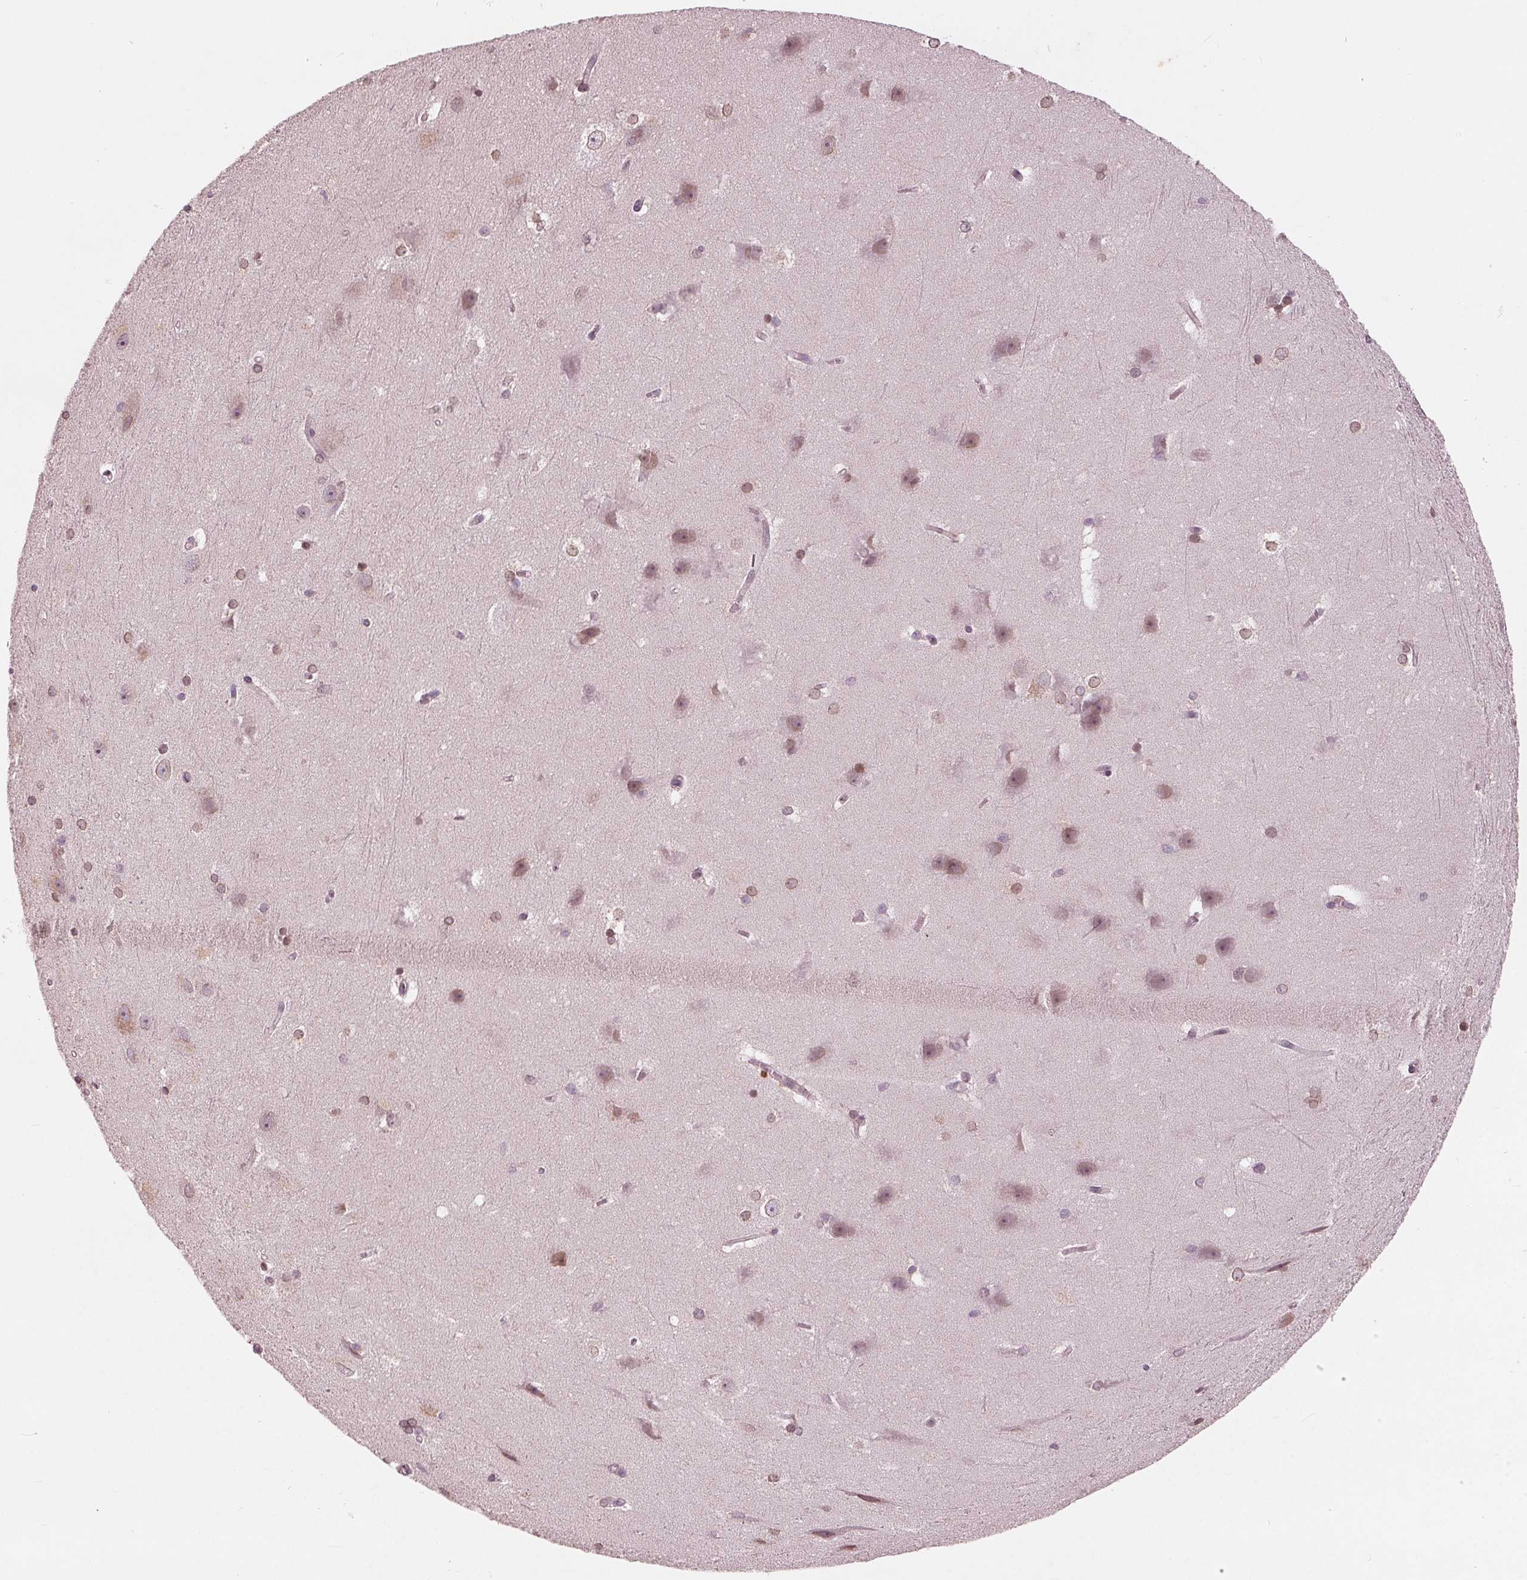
{"staining": {"intensity": "strong", "quantity": "<25%", "location": "nuclear"}, "tissue": "hippocampus", "cell_type": "Glial cells", "image_type": "normal", "snomed": [{"axis": "morphology", "description": "Normal tissue, NOS"}, {"axis": "topography", "description": "Cerebral cortex"}, {"axis": "topography", "description": "Hippocampus"}], "caption": "DAB immunohistochemical staining of normal human hippocampus demonstrates strong nuclear protein expression in about <25% of glial cells. Using DAB (3,3'-diaminobenzidine) (brown) and hematoxylin (blue) stains, captured at high magnification using brightfield microscopy.", "gene": "NUP210", "patient": {"sex": "female", "age": 19}}